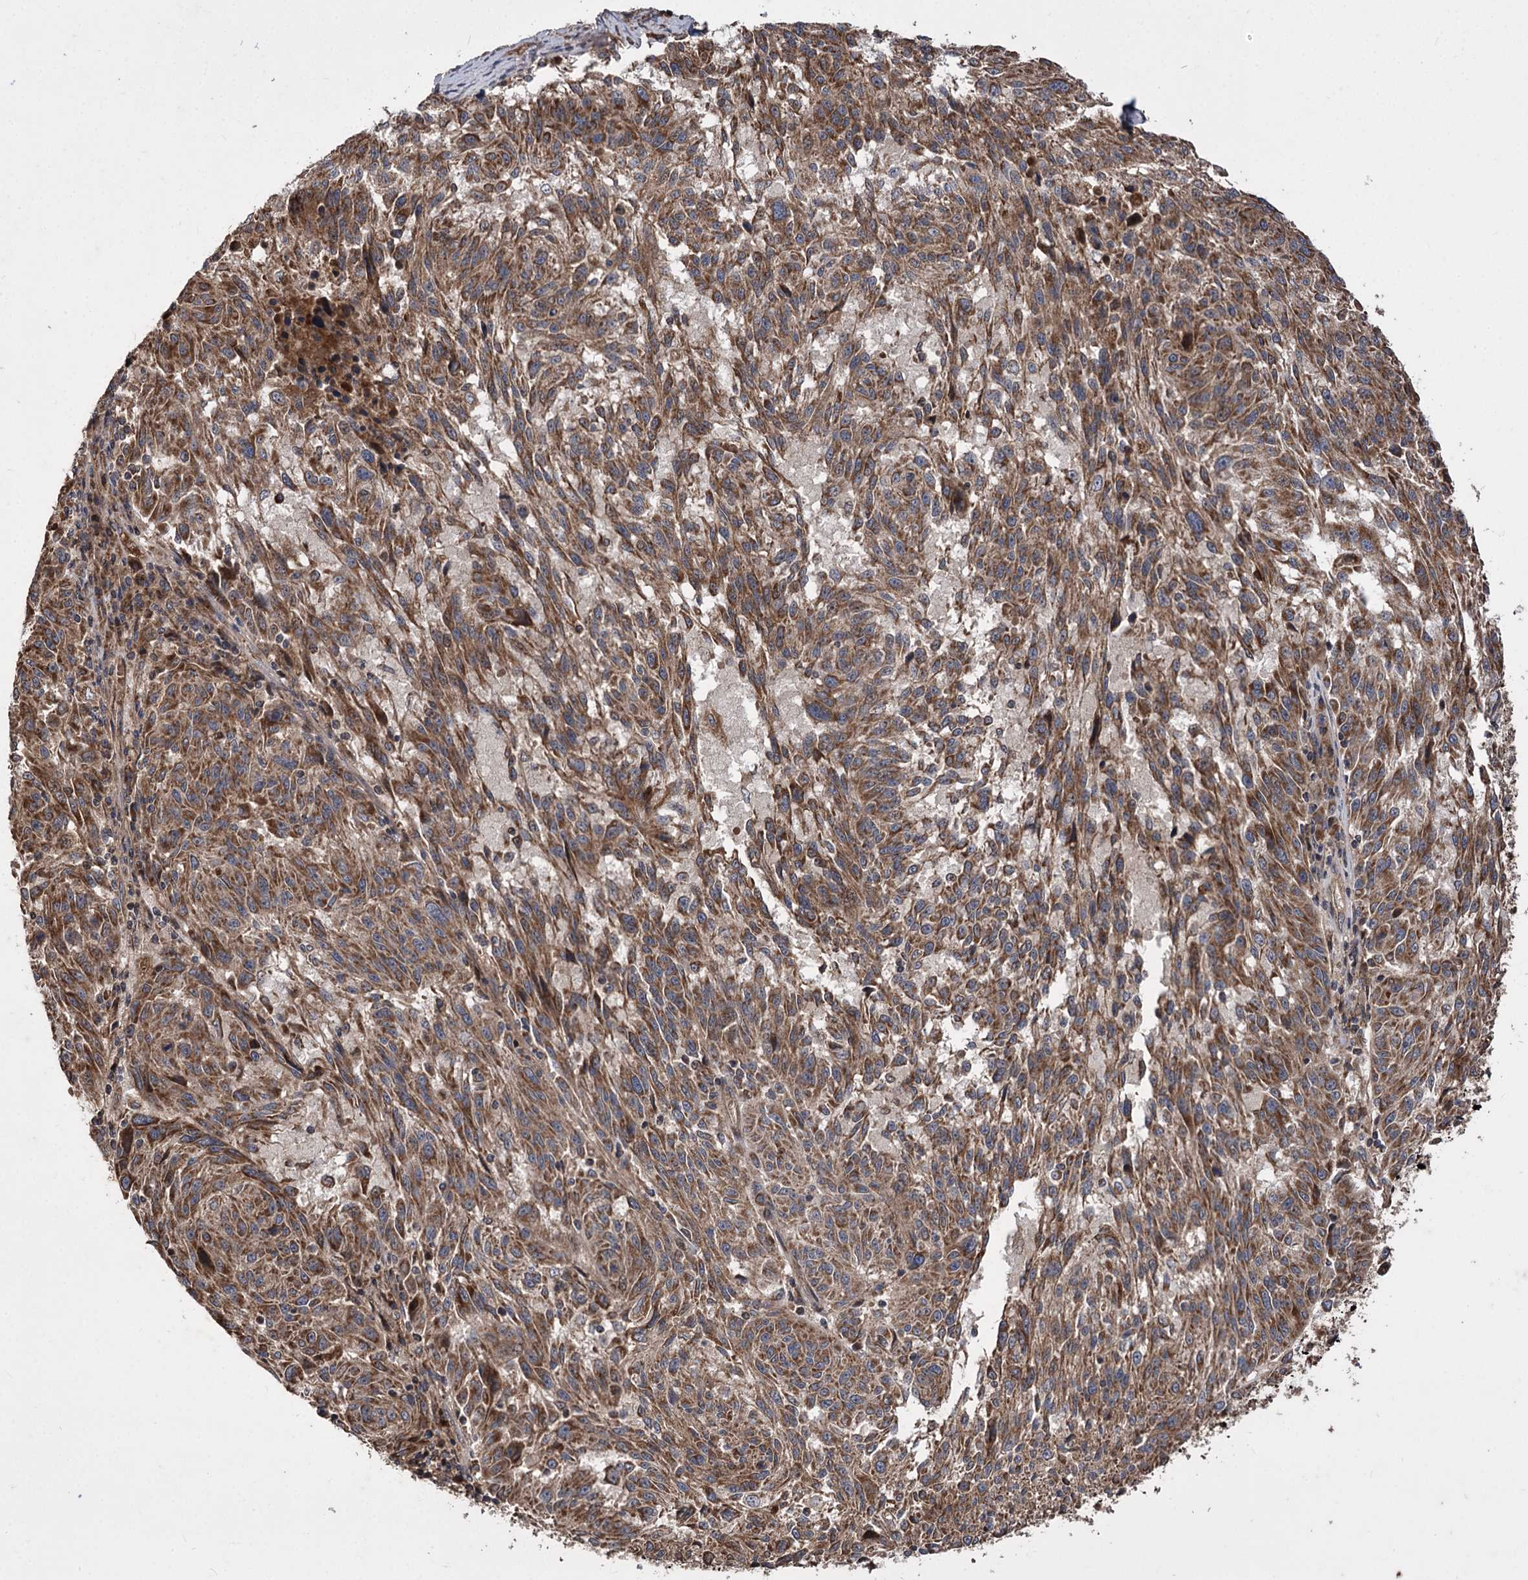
{"staining": {"intensity": "strong", "quantity": ">75%", "location": "cytoplasmic/membranous"}, "tissue": "melanoma", "cell_type": "Tumor cells", "image_type": "cancer", "snomed": [{"axis": "morphology", "description": "Malignant melanoma, NOS"}, {"axis": "topography", "description": "Skin"}], "caption": "The immunohistochemical stain shows strong cytoplasmic/membranous expression in tumor cells of malignant melanoma tissue. (DAB IHC with brightfield microscopy, high magnification).", "gene": "RASSF3", "patient": {"sex": "male", "age": 53}}